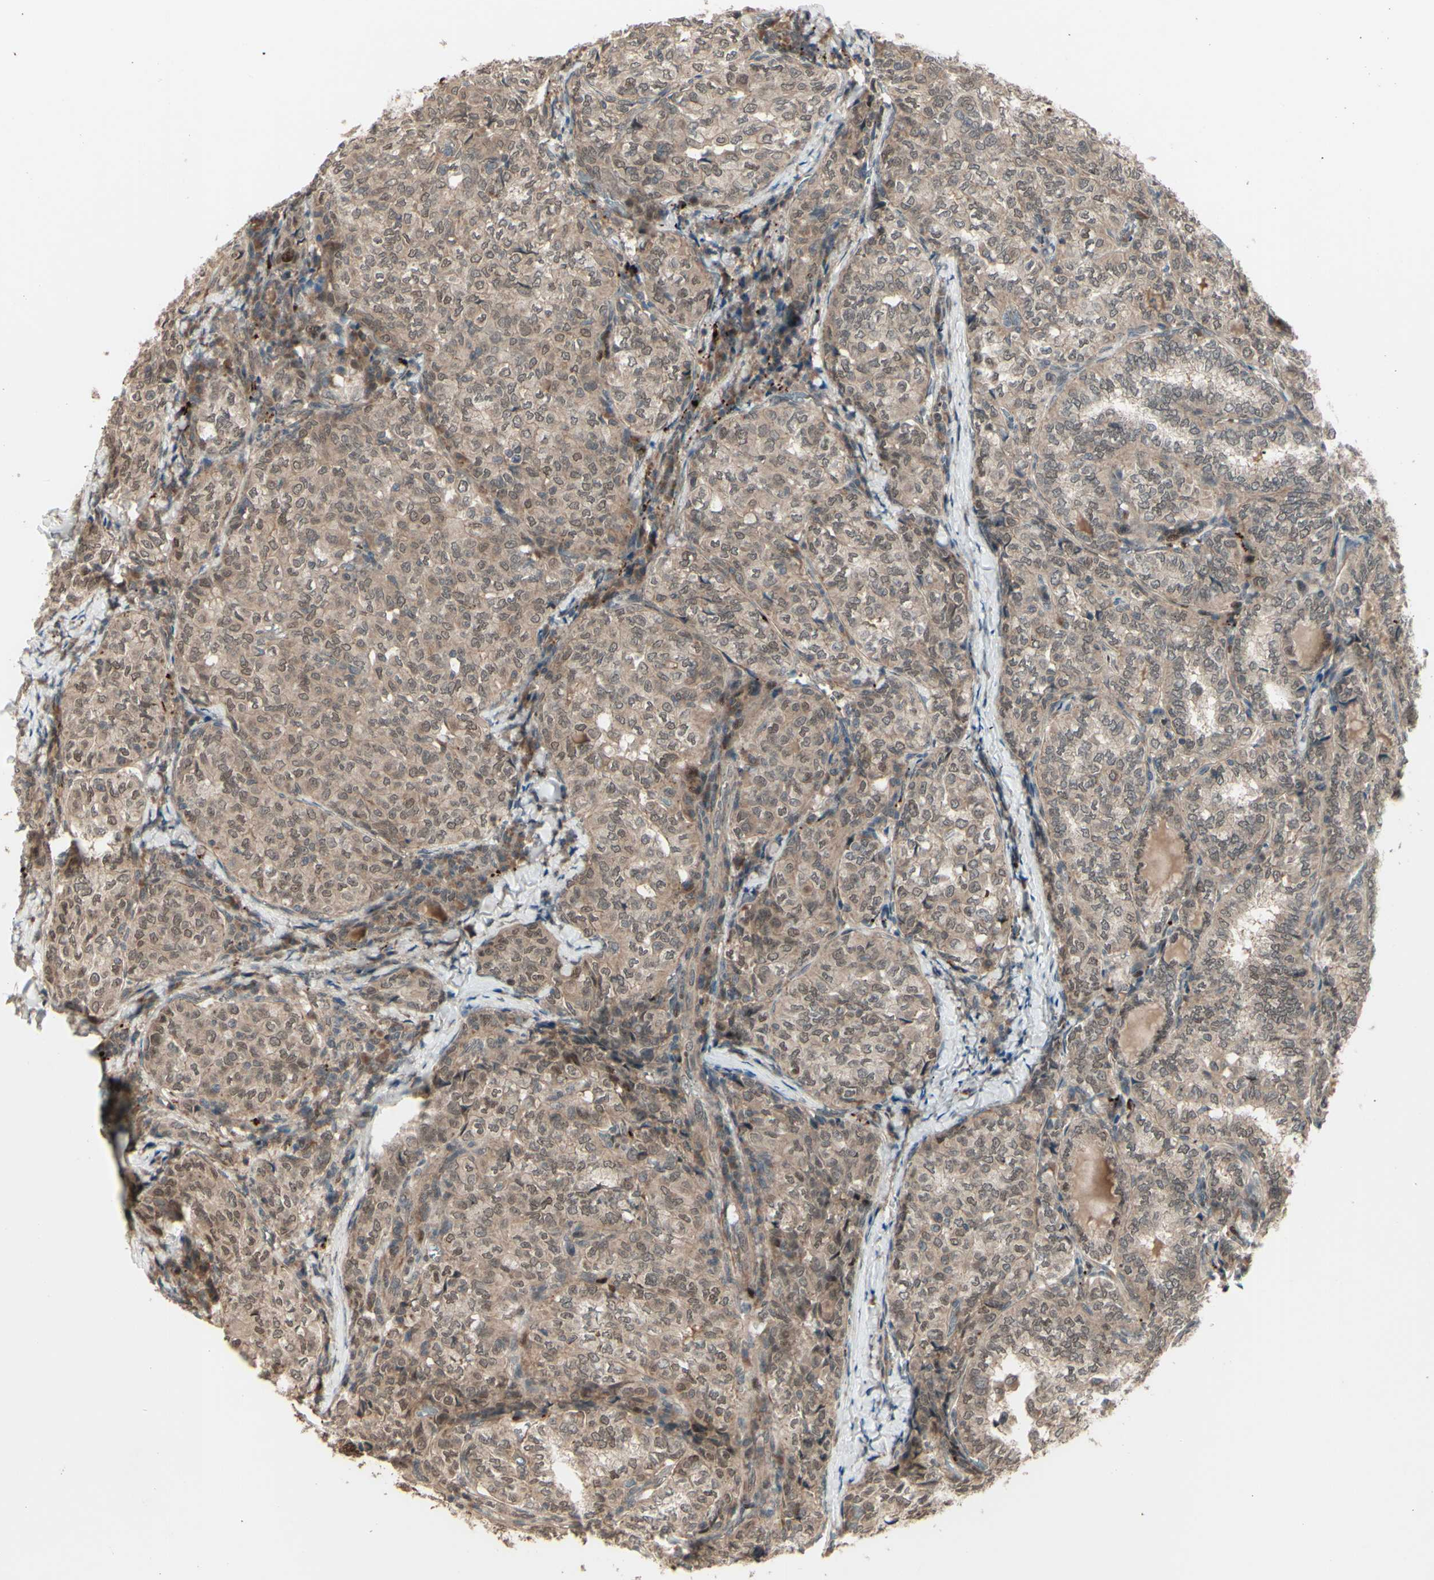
{"staining": {"intensity": "moderate", "quantity": ">75%", "location": "cytoplasmic/membranous,nuclear"}, "tissue": "thyroid cancer", "cell_type": "Tumor cells", "image_type": "cancer", "snomed": [{"axis": "morphology", "description": "Normal tissue, NOS"}, {"axis": "morphology", "description": "Papillary adenocarcinoma, NOS"}, {"axis": "topography", "description": "Thyroid gland"}], "caption": "The immunohistochemical stain labels moderate cytoplasmic/membranous and nuclear staining in tumor cells of thyroid cancer (papillary adenocarcinoma) tissue.", "gene": "MLF2", "patient": {"sex": "female", "age": 30}}